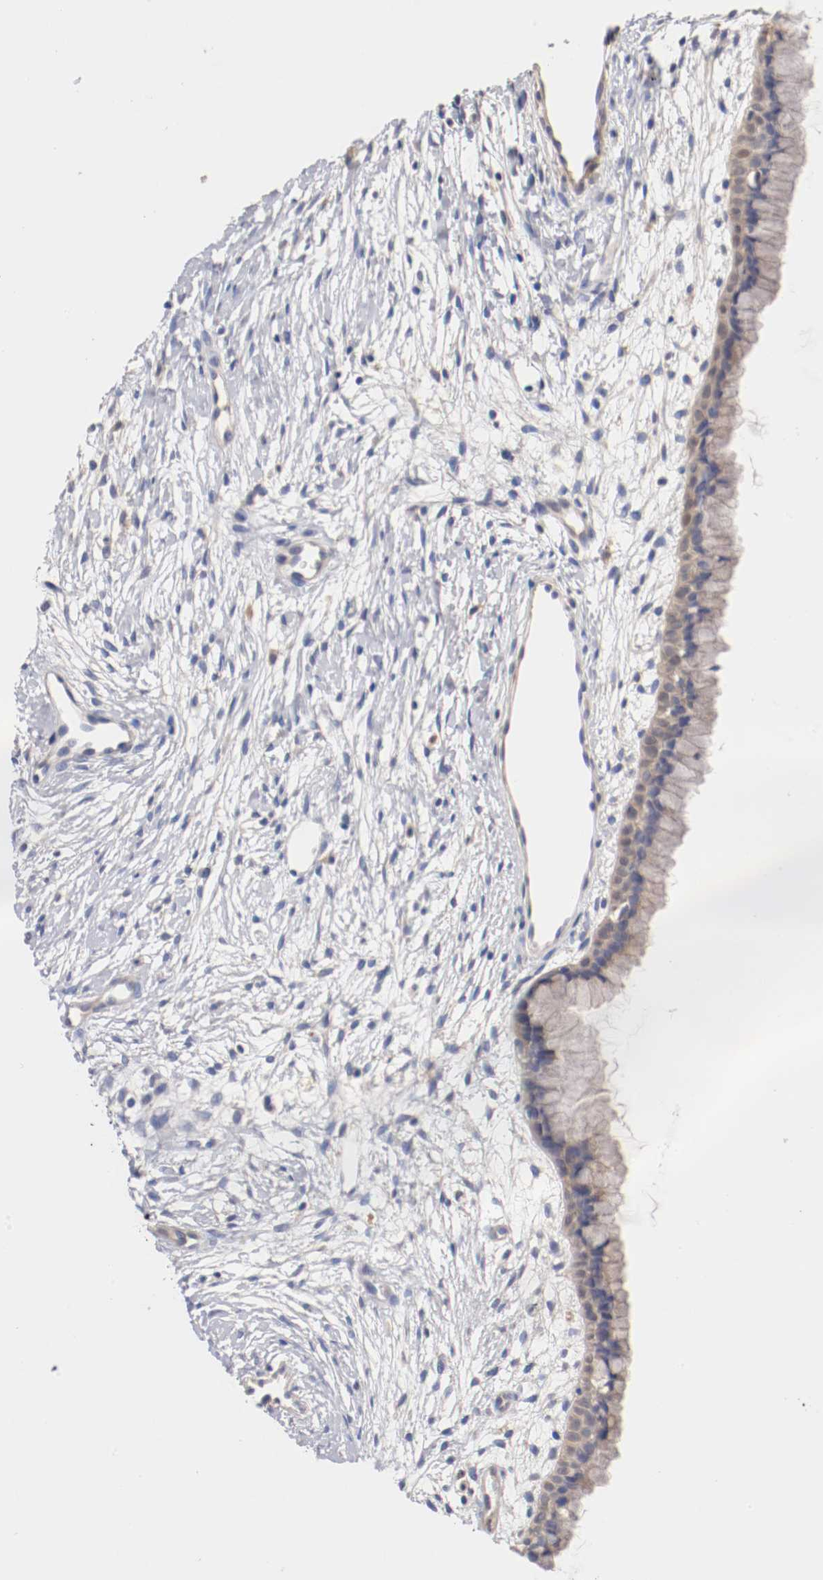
{"staining": {"intensity": "weak", "quantity": "25%-75%", "location": "cytoplasmic/membranous"}, "tissue": "cervix", "cell_type": "Glandular cells", "image_type": "normal", "snomed": [{"axis": "morphology", "description": "Normal tissue, NOS"}, {"axis": "topography", "description": "Cervix"}], "caption": "Glandular cells show low levels of weak cytoplasmic/membranous staining in about 25%-75% of cells in unremarkable cervix.", "gene": "SEMA5A", "patient": {"sex": "female", "age": 39}}